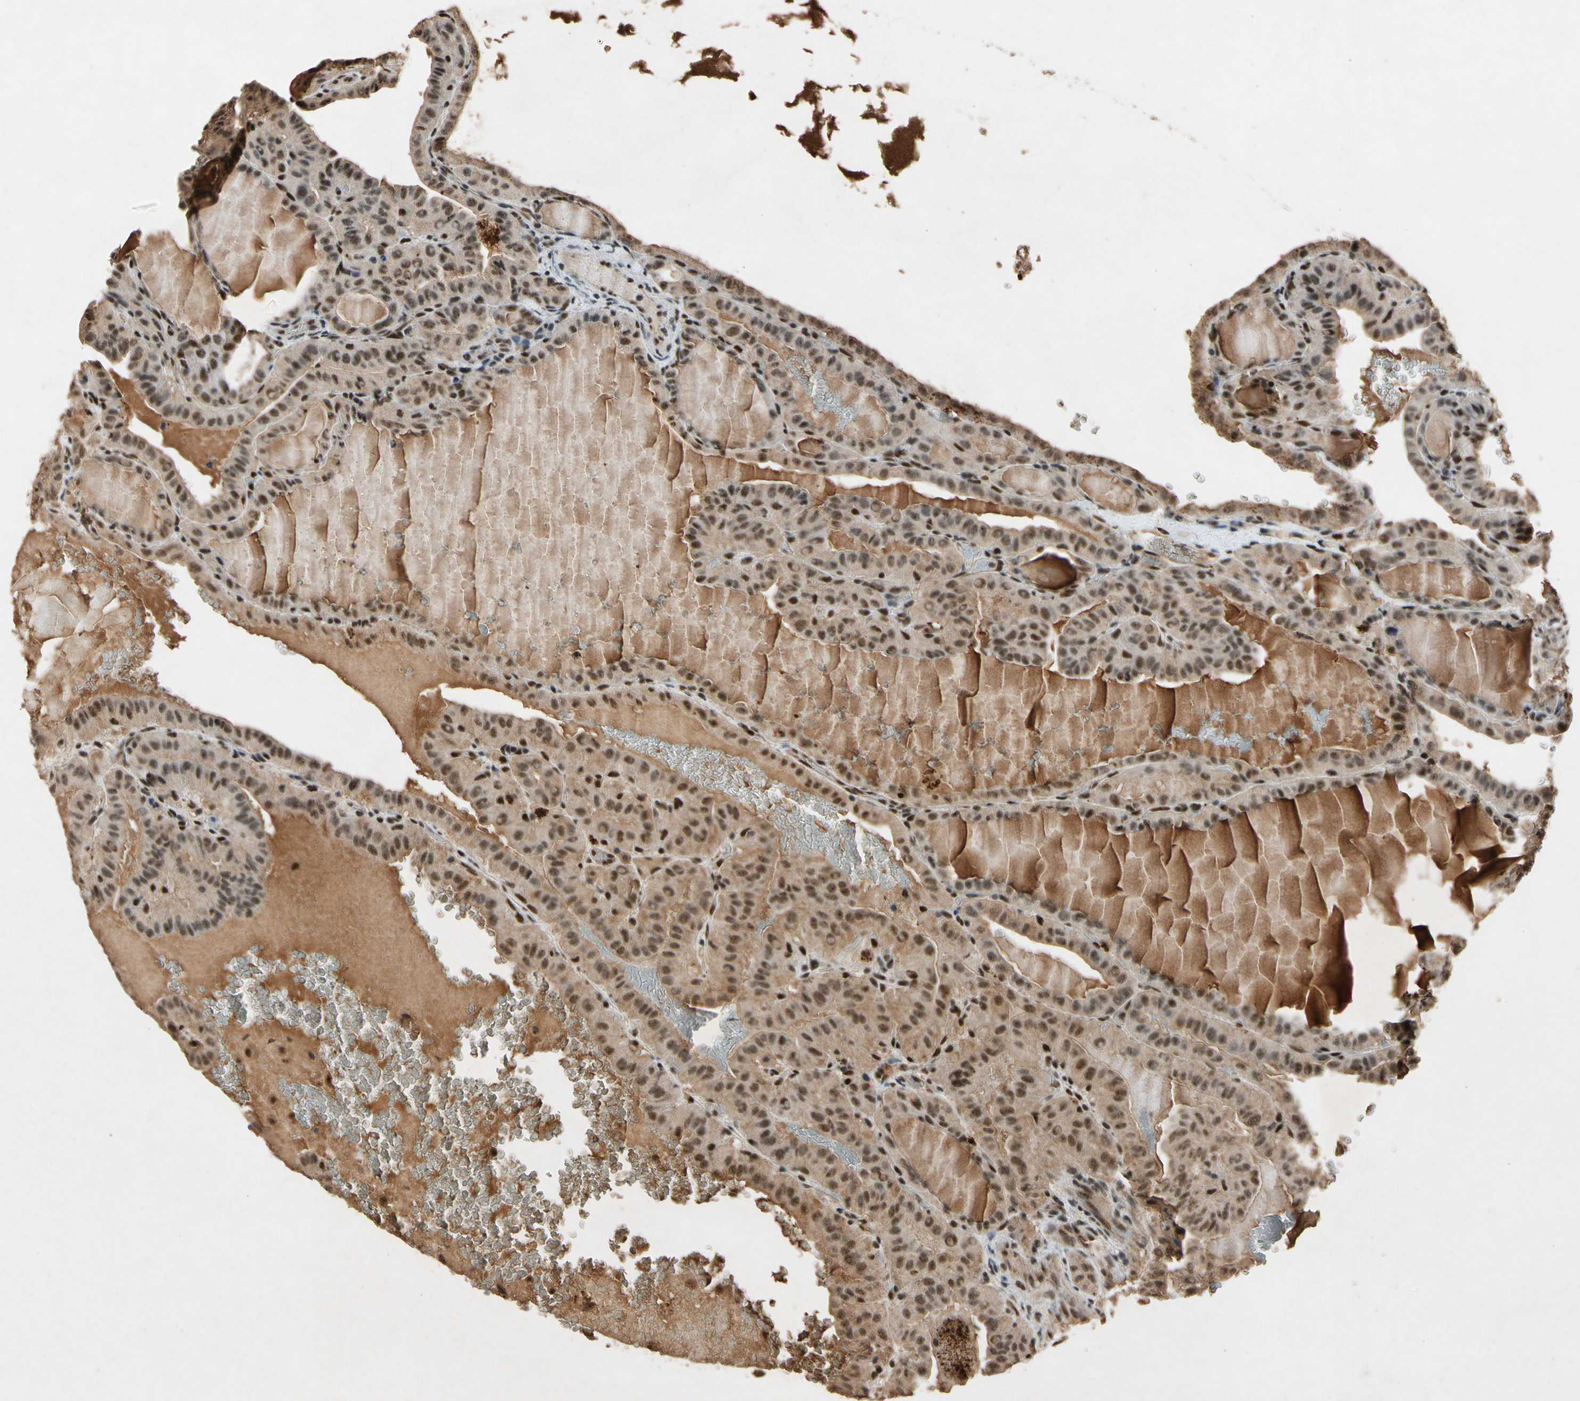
{"staining": {"intensity": "moderate", "quantity": ">75%", "location": "cytoplasmic/membranous,nuclear"}, "tissue": "thyroid cancer", "cell_type": "Tumor cells", "image_type": "cancer", "snomed": [{"axis": "morphology", "description": "Papillary adenocarcinoma, NOS"}, {"axis": "topography", "description": "Thyroid gland"}], "caption": "Immunohistochemistry image of papillary adenocarcinoma (thyroid) stained for a protein (brown), which exhibits medium levels of moderate cytoplasmic/membranous and nuclear positivity in approximately >75% of tumor cells.", "gene": "PML", "patient": {"sex": "male", "age": 77}}